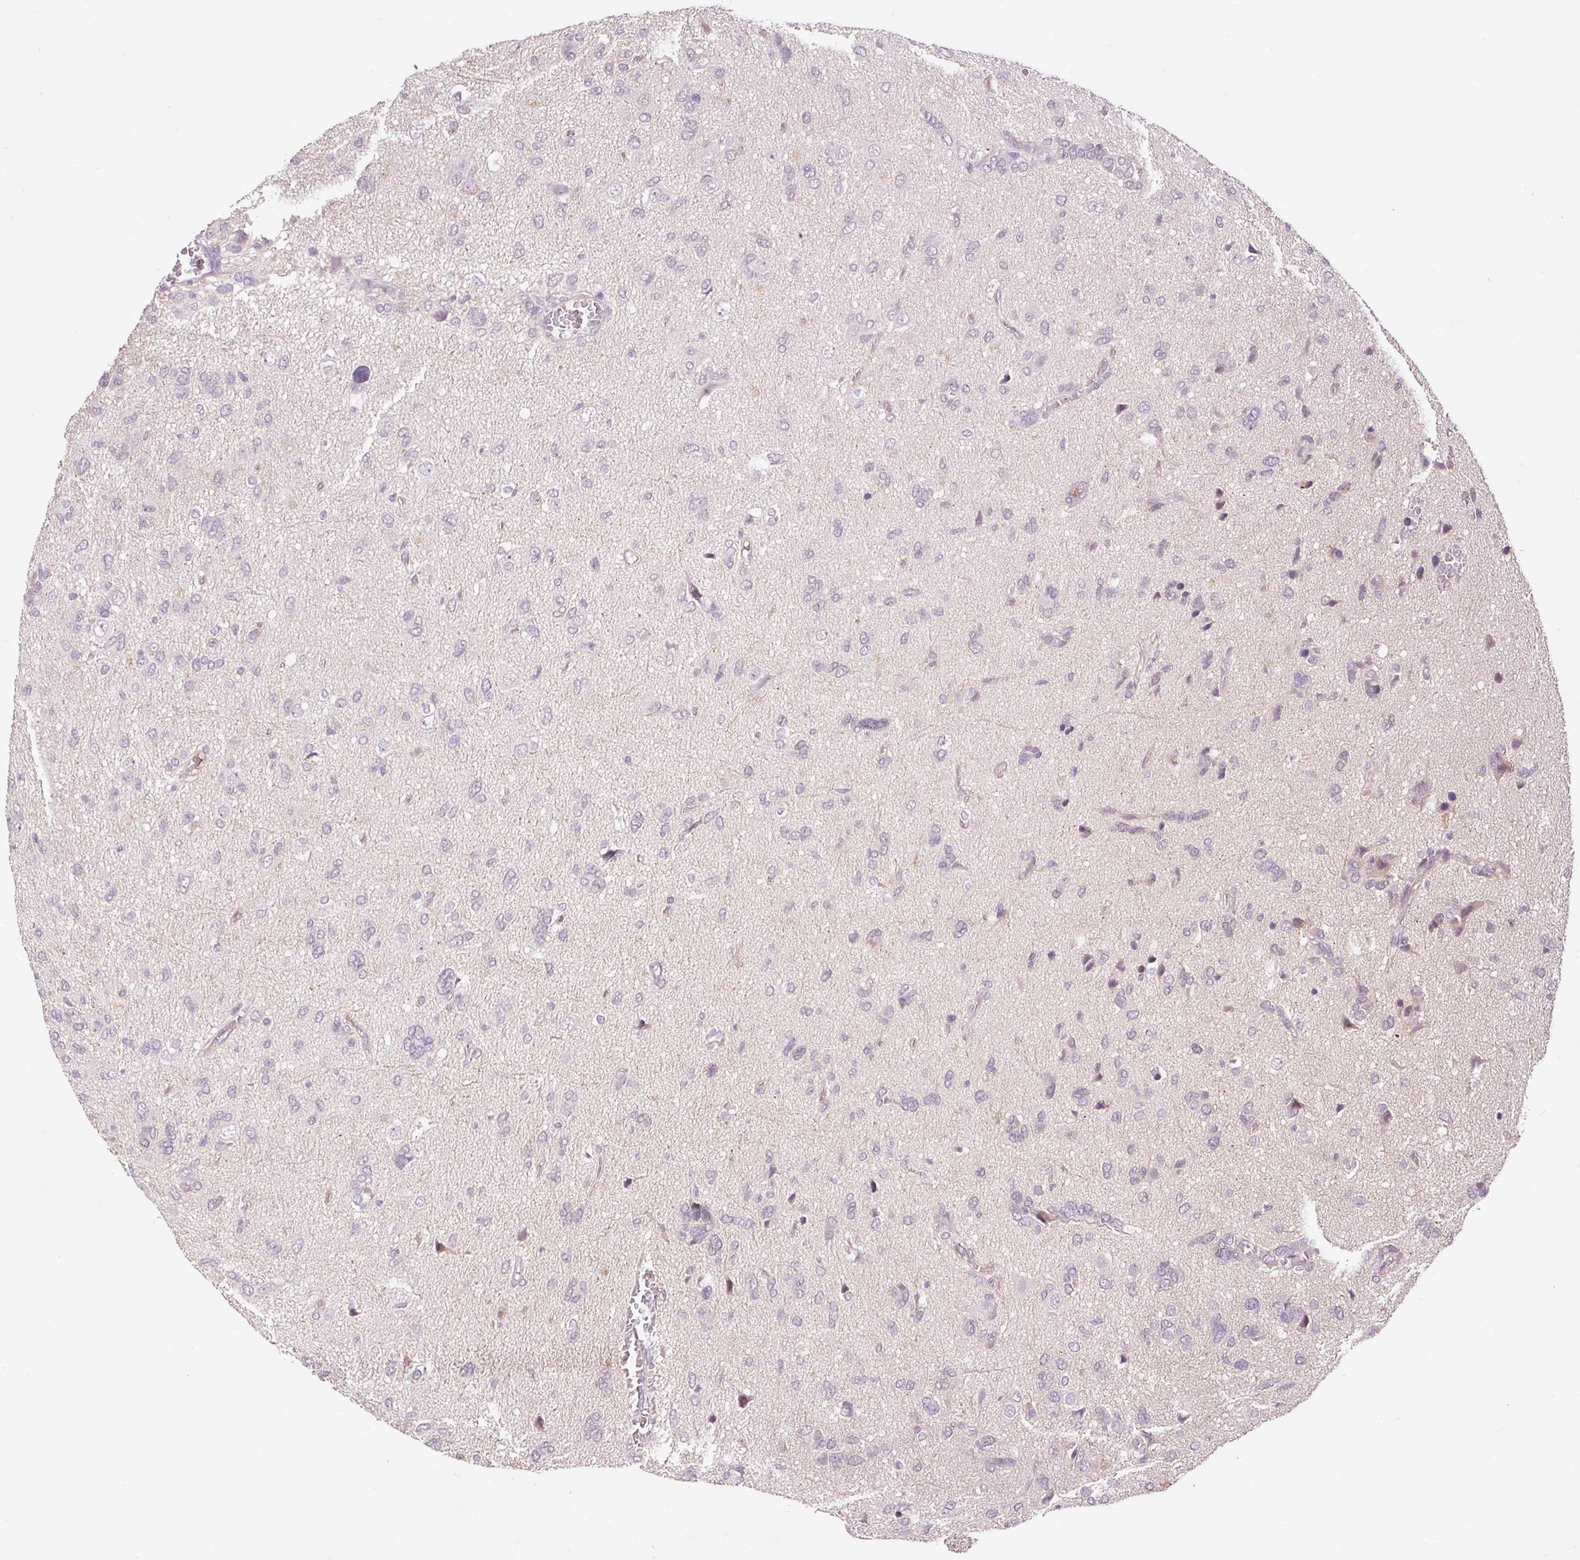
{"staining": {"intensity": "negative", "quantity": "none", "location": "none"}, "tissue": "glioma", "cell_type": "Tumor cells", "image_type": "cancer", "snomed": [{"axis": "morphology", "description": "Glioma, malignant, High grade"}, {"axis": "topography", "description": "Brain"}], "caption": "There is no significant positivity in tumor cells of glioma.", "gene": "ABCB4", "patient": {"sex": "female", "age": 59}}